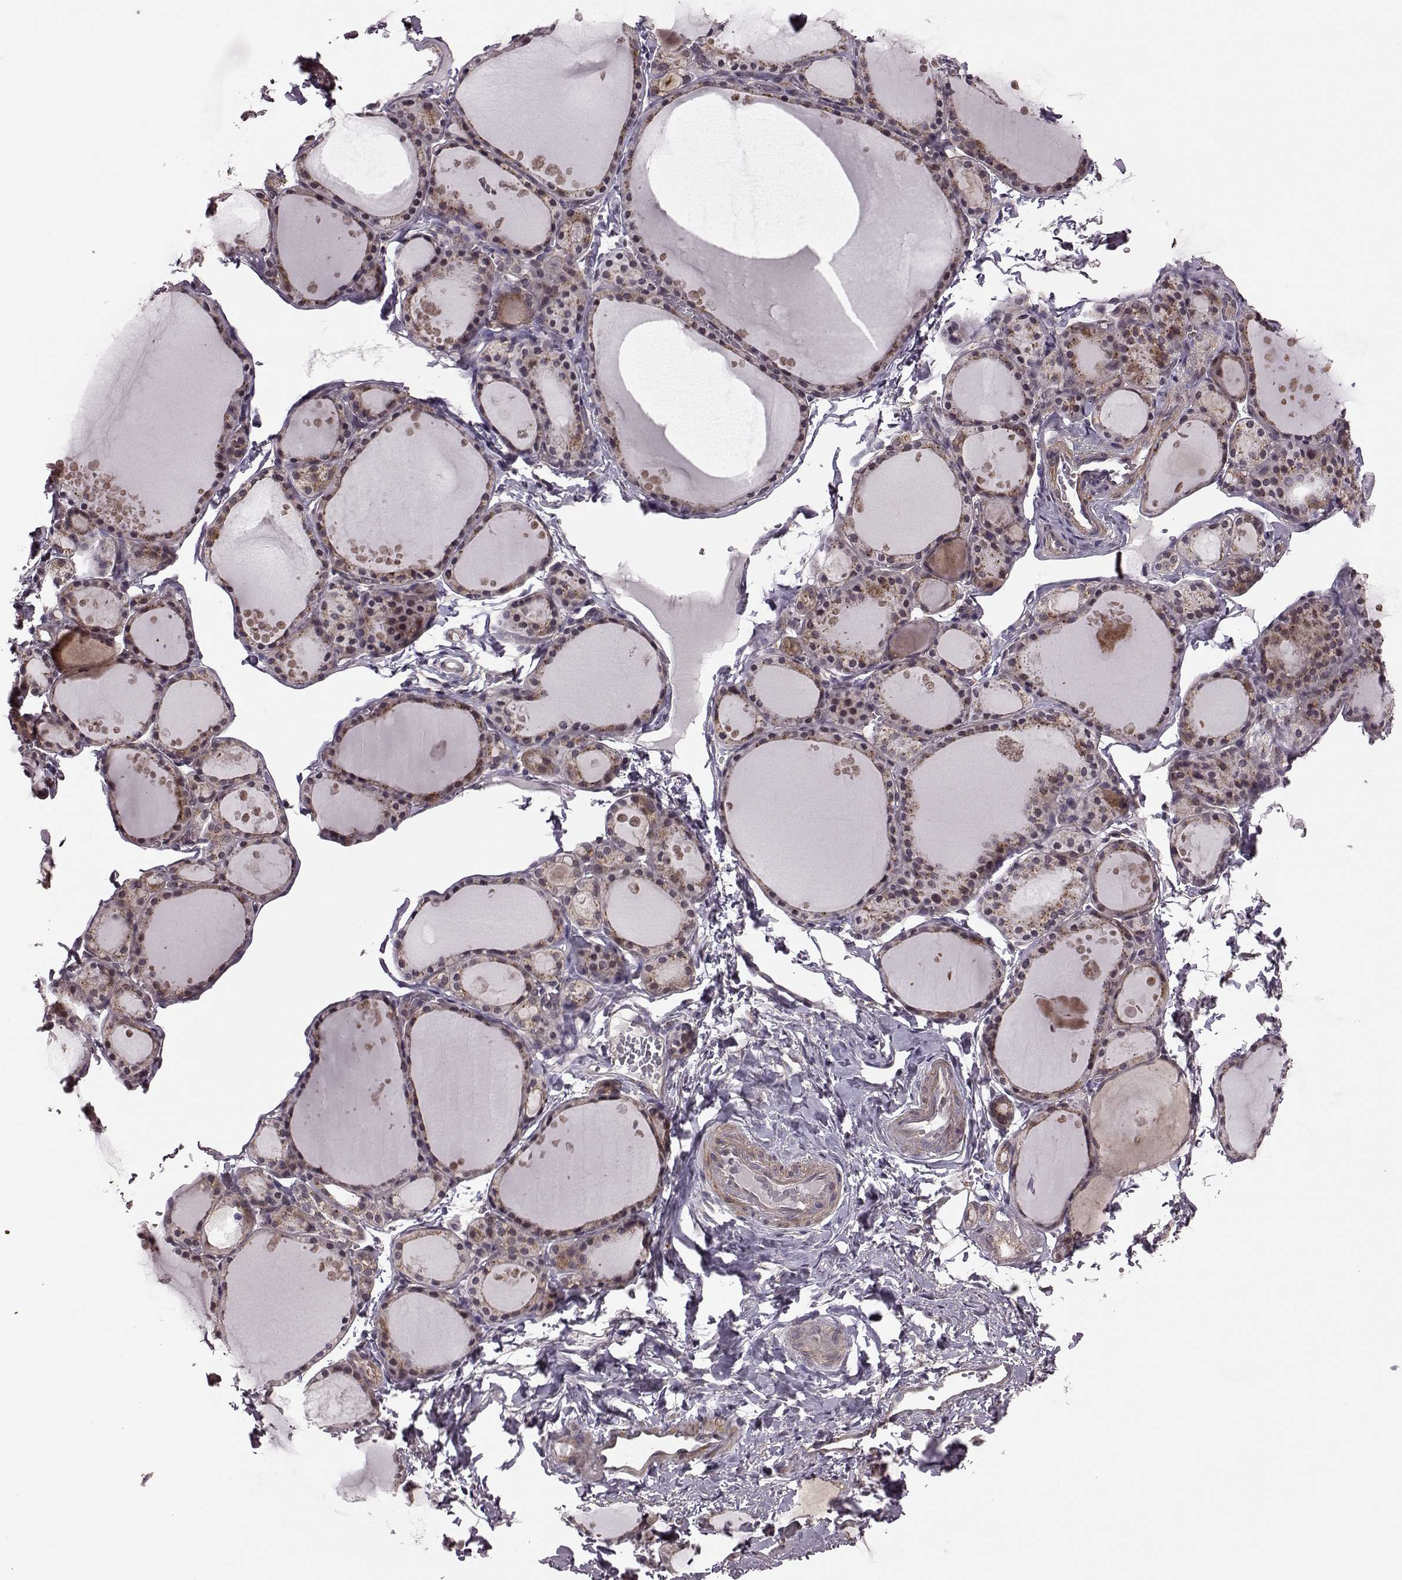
{"staining": {"intensity": "moderate", "quantity": ">75%", "location": "cytoplasmic/membranous"}, "tissue": "thyroid gland", "cell_type": "Glandular cells", "image_type": "normal", "snomed": [{"axis": "morphology", "description": "Normal tissue, NOS"}, {"axis": "topography", "description": "Thyroid gland"}], "caption": "Moderate cytoplasmic/membranous staining for a protein is appreciated in about >75% of glandular cells of unremarkable thyroid gland using IHC.", "gene": "FNIP2", "patient": {"sex": "male", "age": 68}}